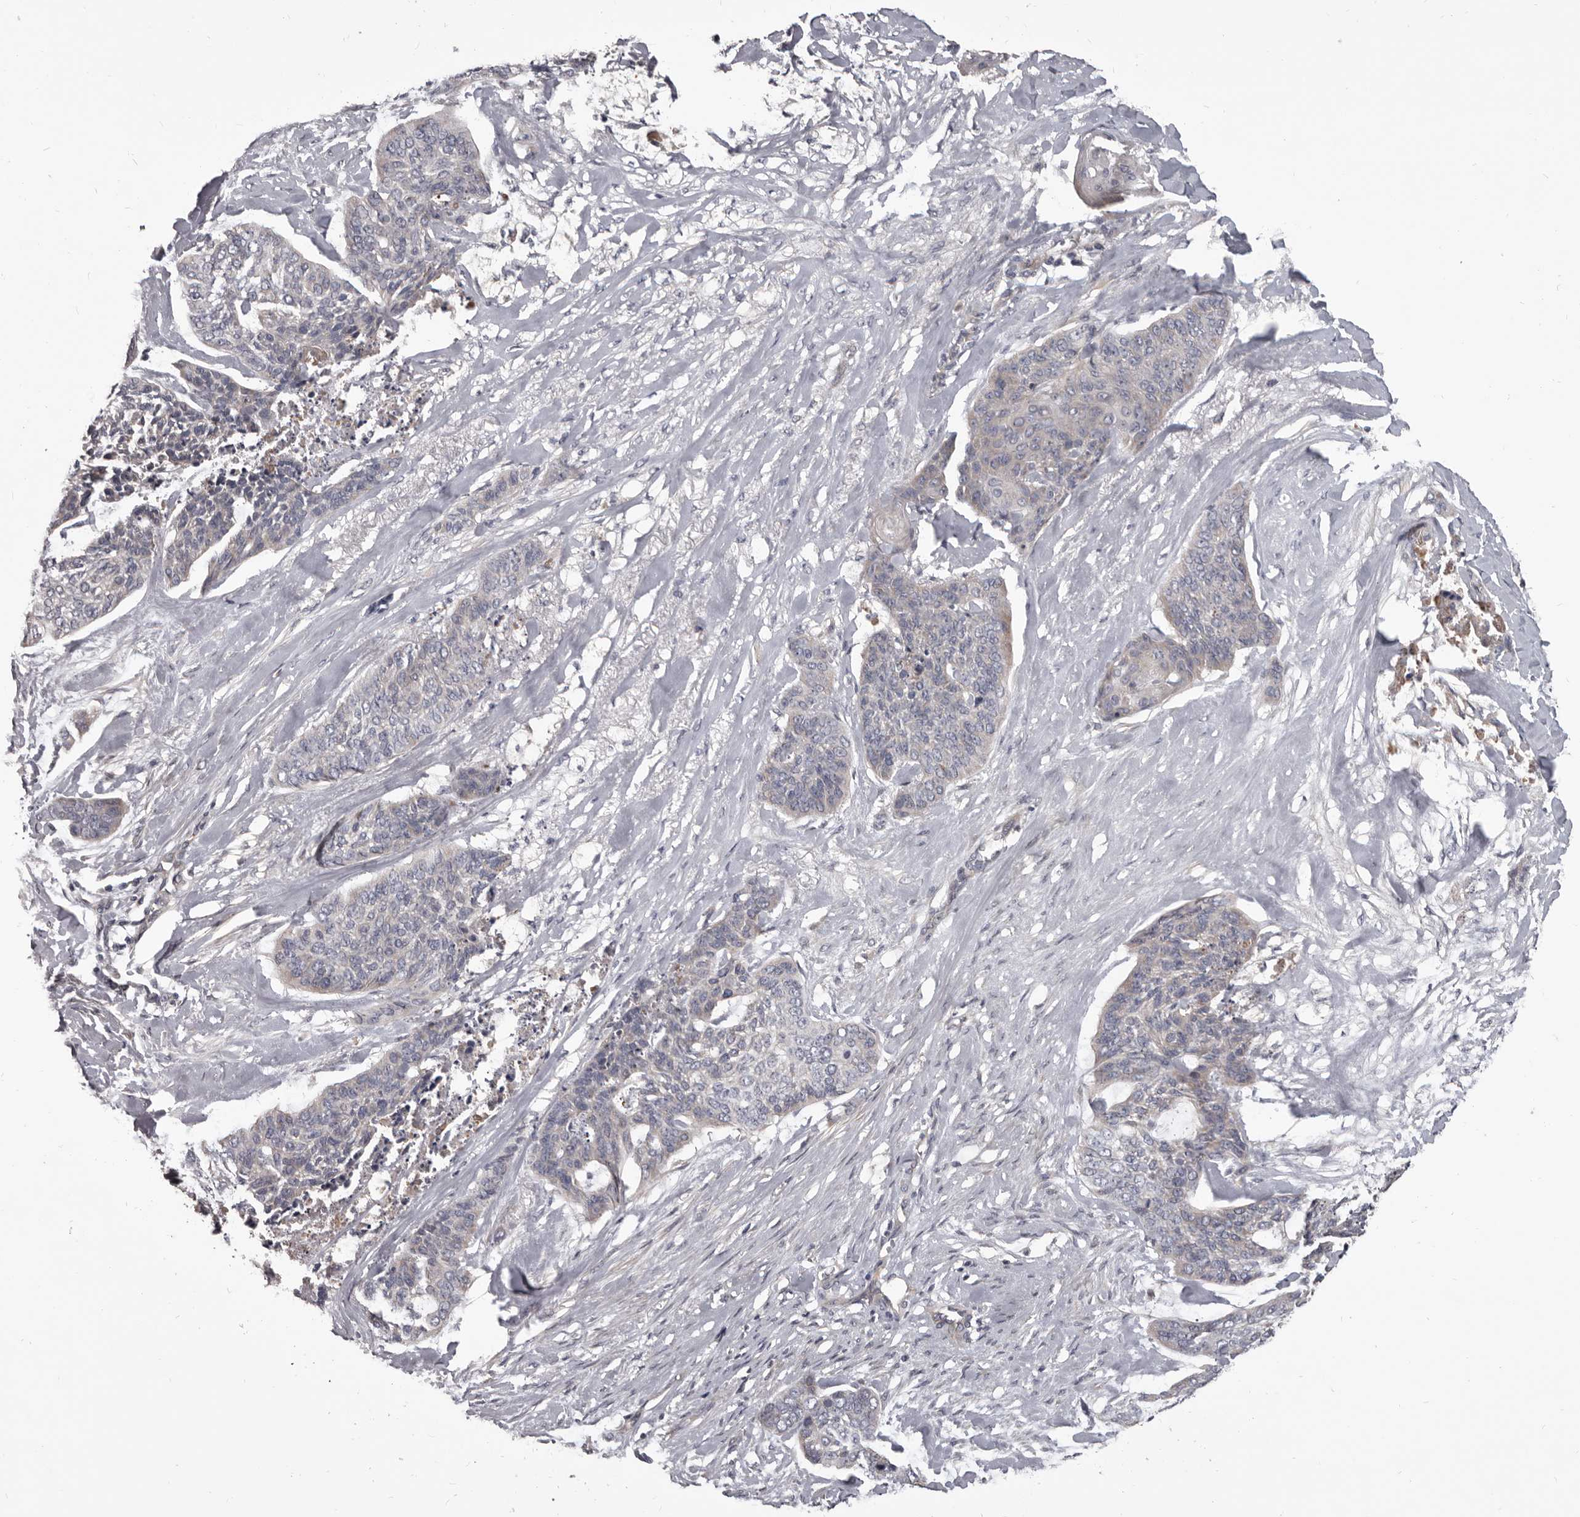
{"staining": {"intensity": "negative", "quantity": "none", "location": "none"}, "tissue": "skin cancer", "cell_type": "Tumor cells", "image_type": "cancer", "snomed": [{"axis": "morphology", "description": "Basal cell carcinoma"}, {"axis": "topography", "description": "Skin"}], "caption": "DAB (3,3'-diaminobenzidine) immunohistochemical staining of human skin cancer displays no significant expression in tumor cells.", "gene": "ALDH5A1", "patient": {"sex": "female", "age": 64}}